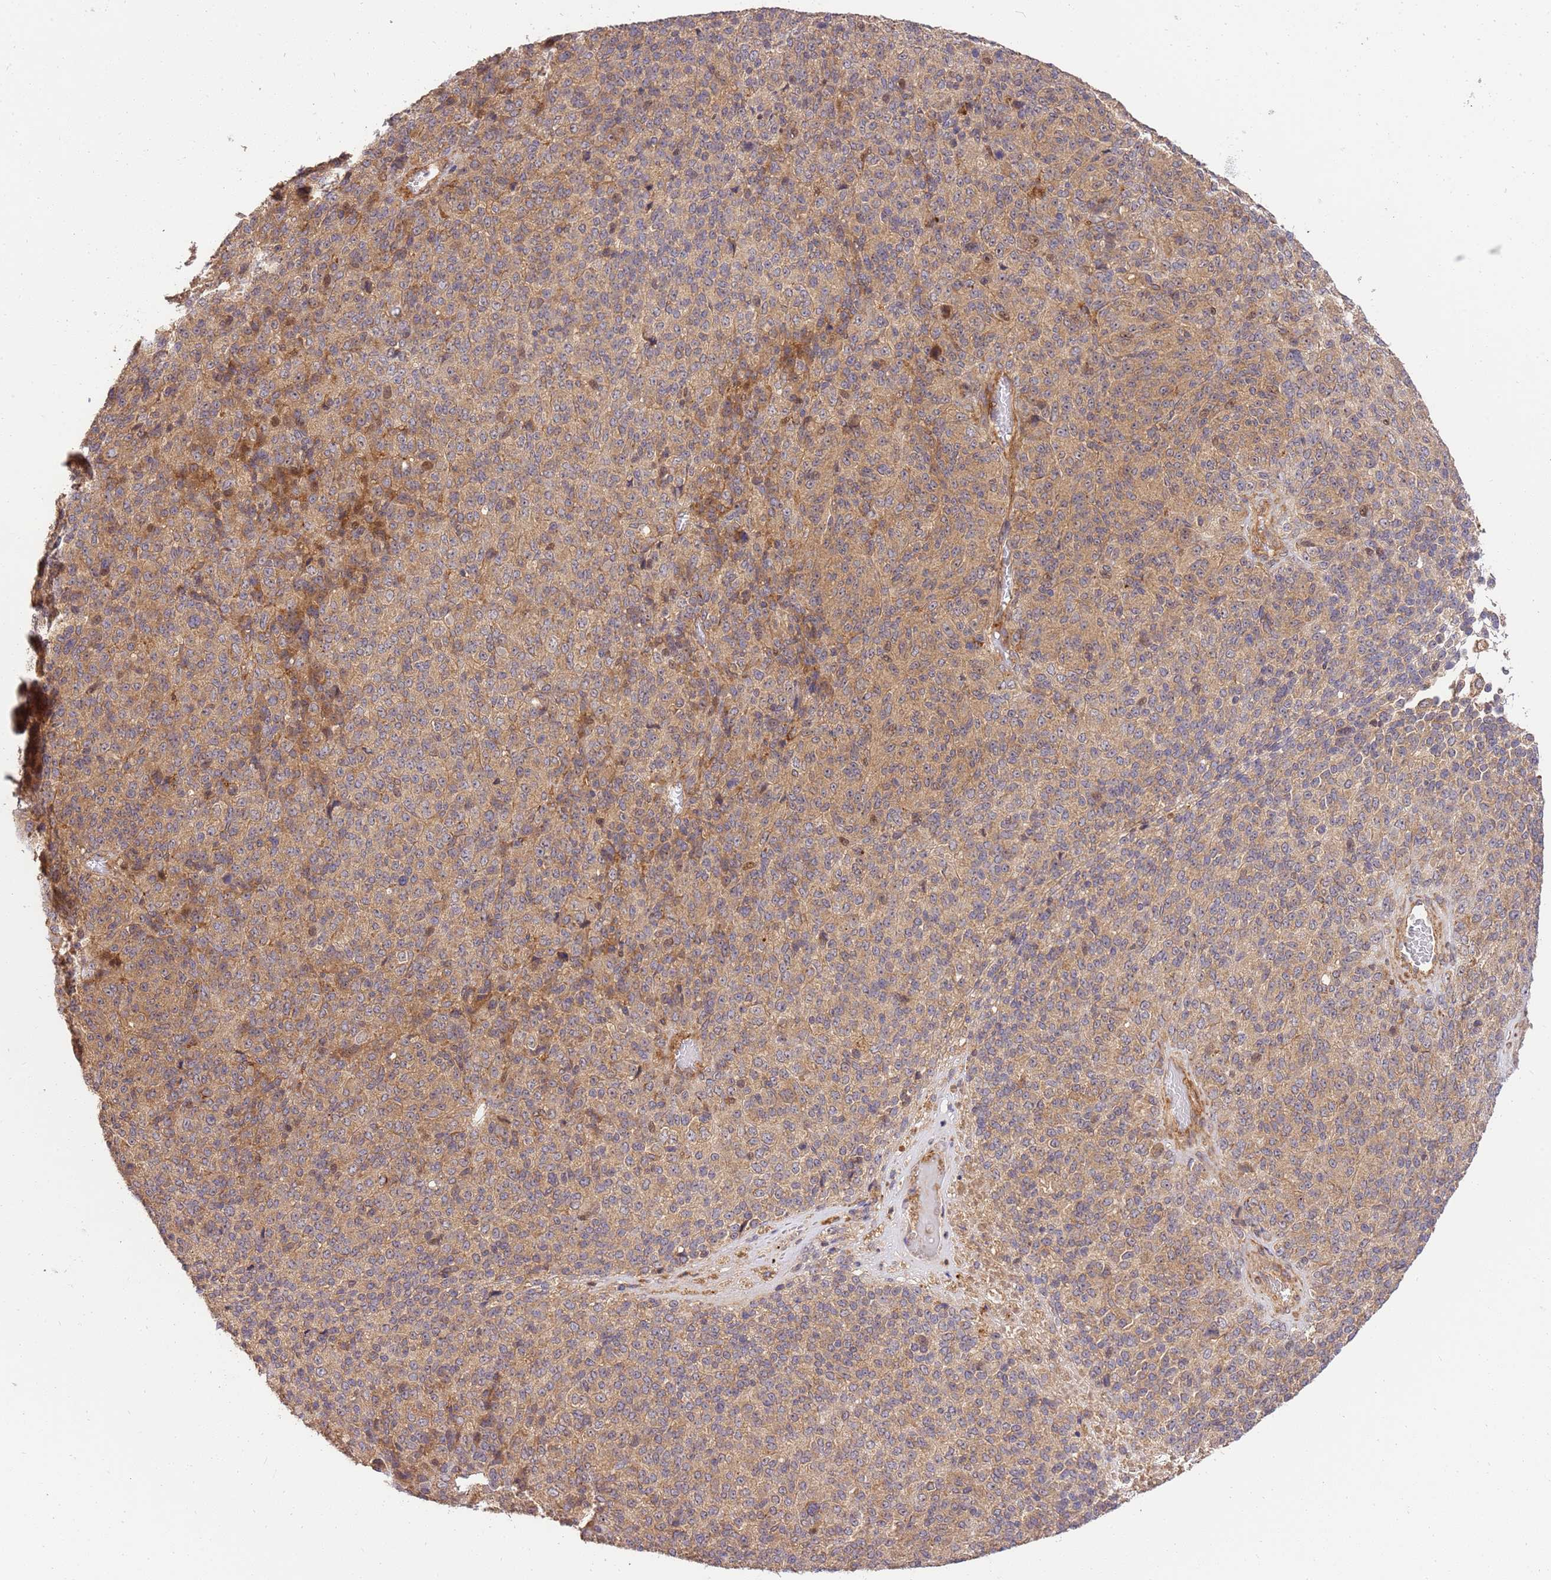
{"staining": {"intensity": "weak", "quantity": "25%-75%", "location": "cytoplasmic/membranous"}, "tissue": "melanoma", "cell_type": "Tumor cells", "image_type": "cancer", "snomed": [{"axis": "morphology", "description": "Malignant melanoma, Metastatic site"}, {"axis": "topography", "description": "Brain"}], "caption": "This is a histology image of immunohistochemistry staining of melanoma, which shows weak positivity in the cytoplasmic/membranous of tumor cells.", "gene": "GAREM1", "patient": {"sex": "female", "age": 56}}